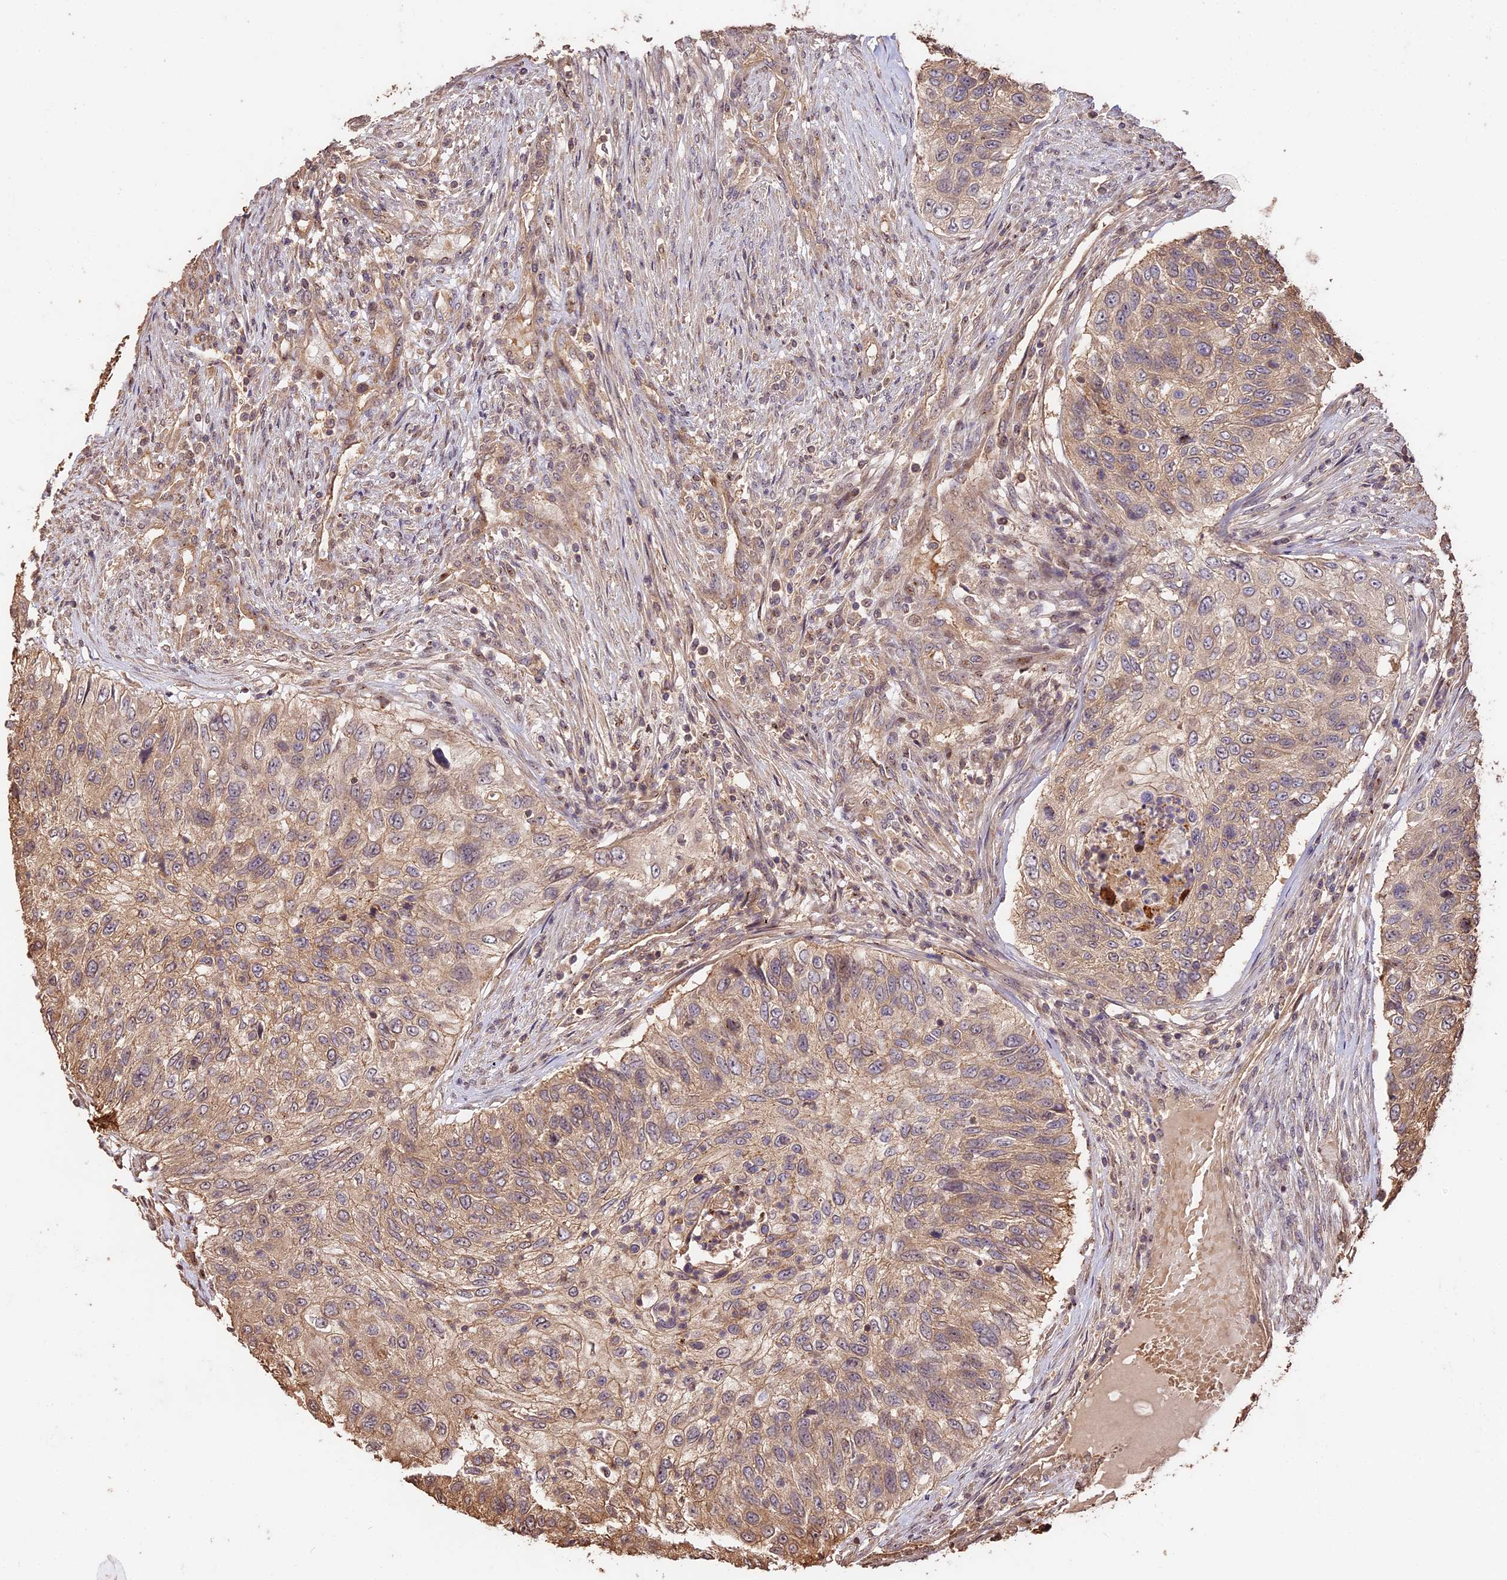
{"staining": {"intensity": "weak", "quantity": ">75%", "location": "cytoplasmic/membranous"}, "tissue": "urothelial cancer", "cell_type": "Tumor cells", "image_type": "cancer", "snomed": [{"axis": "morphology", "description": "Urothelial carcinoma, High grade"}, {"axis": "topography", "description": "Urinary bladder"}], "caption": "High-grade urothelial carcinoma stained with a protein marker displays weak staining in tumor cells.", "gene": "PPP1R37", "patient": {"sex": "female", "age": 60}}